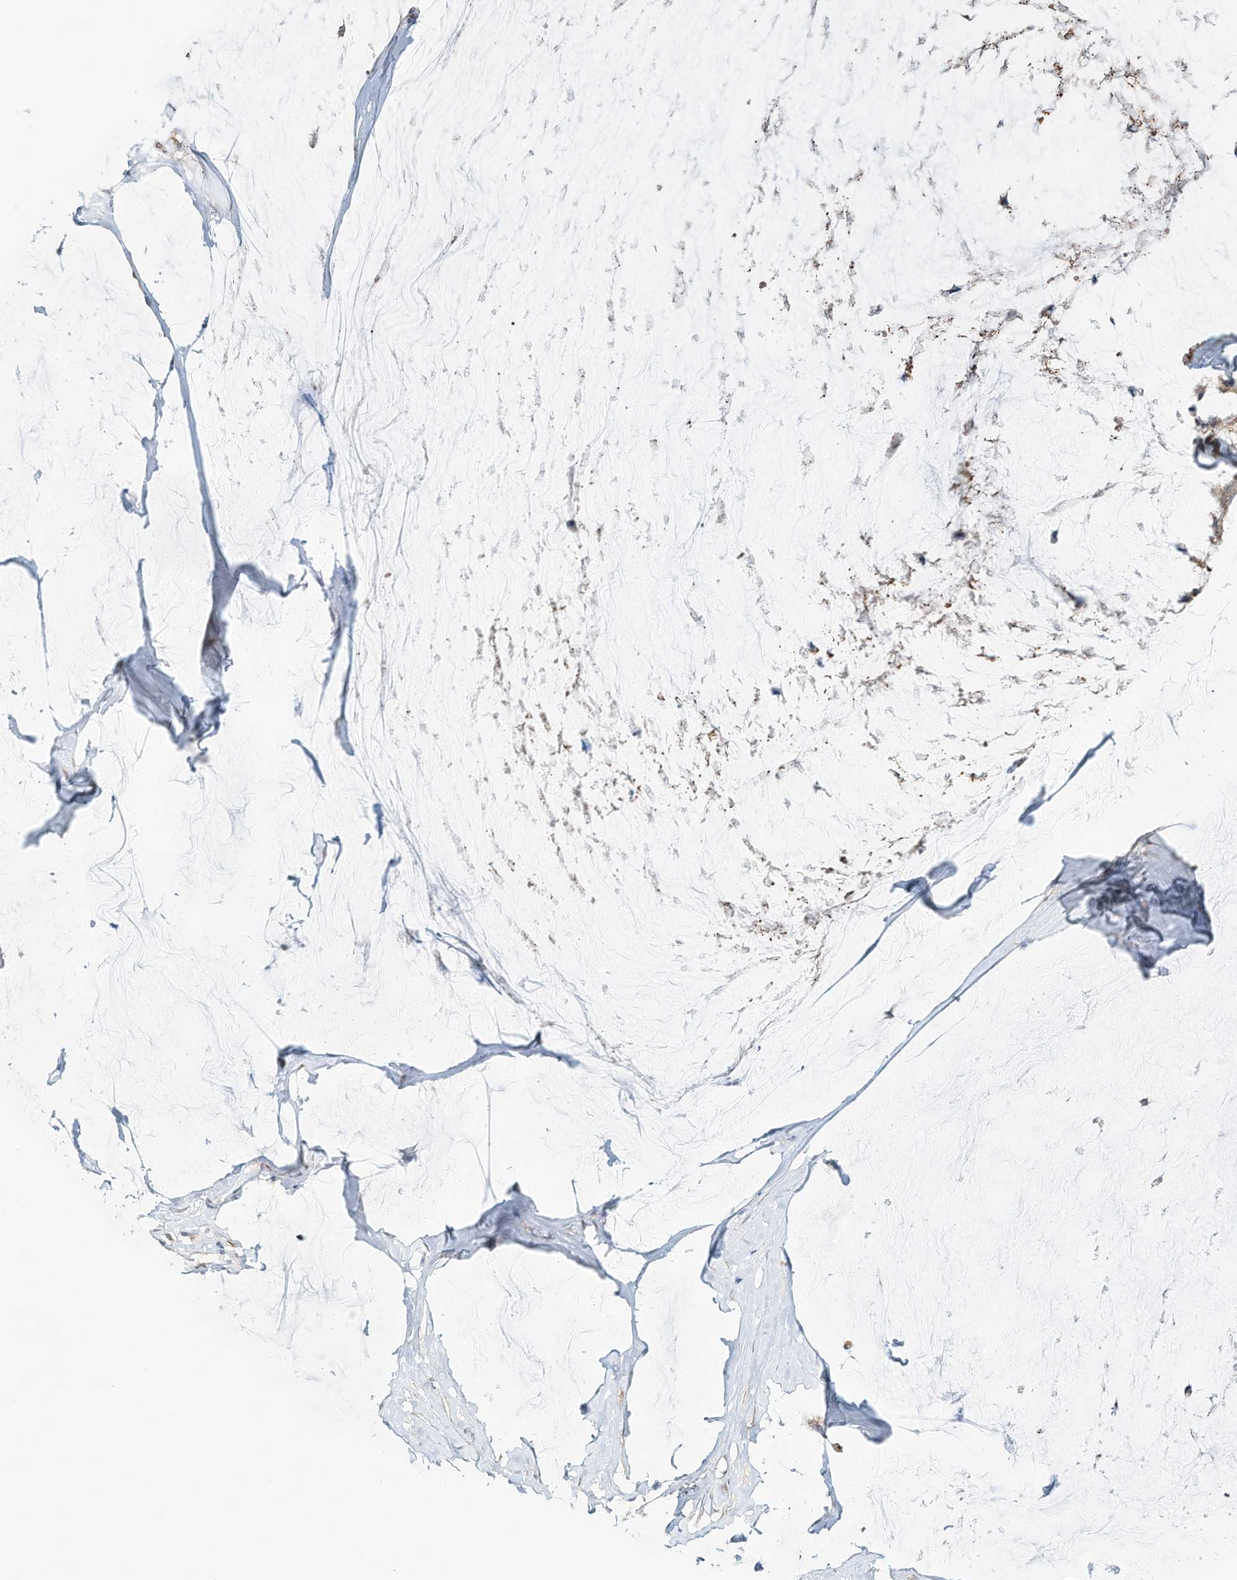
{"staining": {"intensity": "weak", "quantity": ">75%", "location": "cytoplasmic/membranous"}, "tissue": "ovarian cancer", "cell_type": "Tumor cells", "image_type": "cancer", "snomed": [{"axis": "morphology", "description": "Cystadenocarcinoma, mucinous, NOS"}, {"axis": "topography", "description": "Ovary"}], "caption": "A brown stain labels weak cytoplasmic/membranous staining of a protein in human mucinous cystadenocarcinoma (ovarian) tumor cells. (Stains: DAB (3,3'-diaminobenzidine) in brown, nuclei in blue, Microscopy: brightfield microscopy at high magnification).", "gene": "CUX1", "patient": {"sex": "female", "age": 39}}